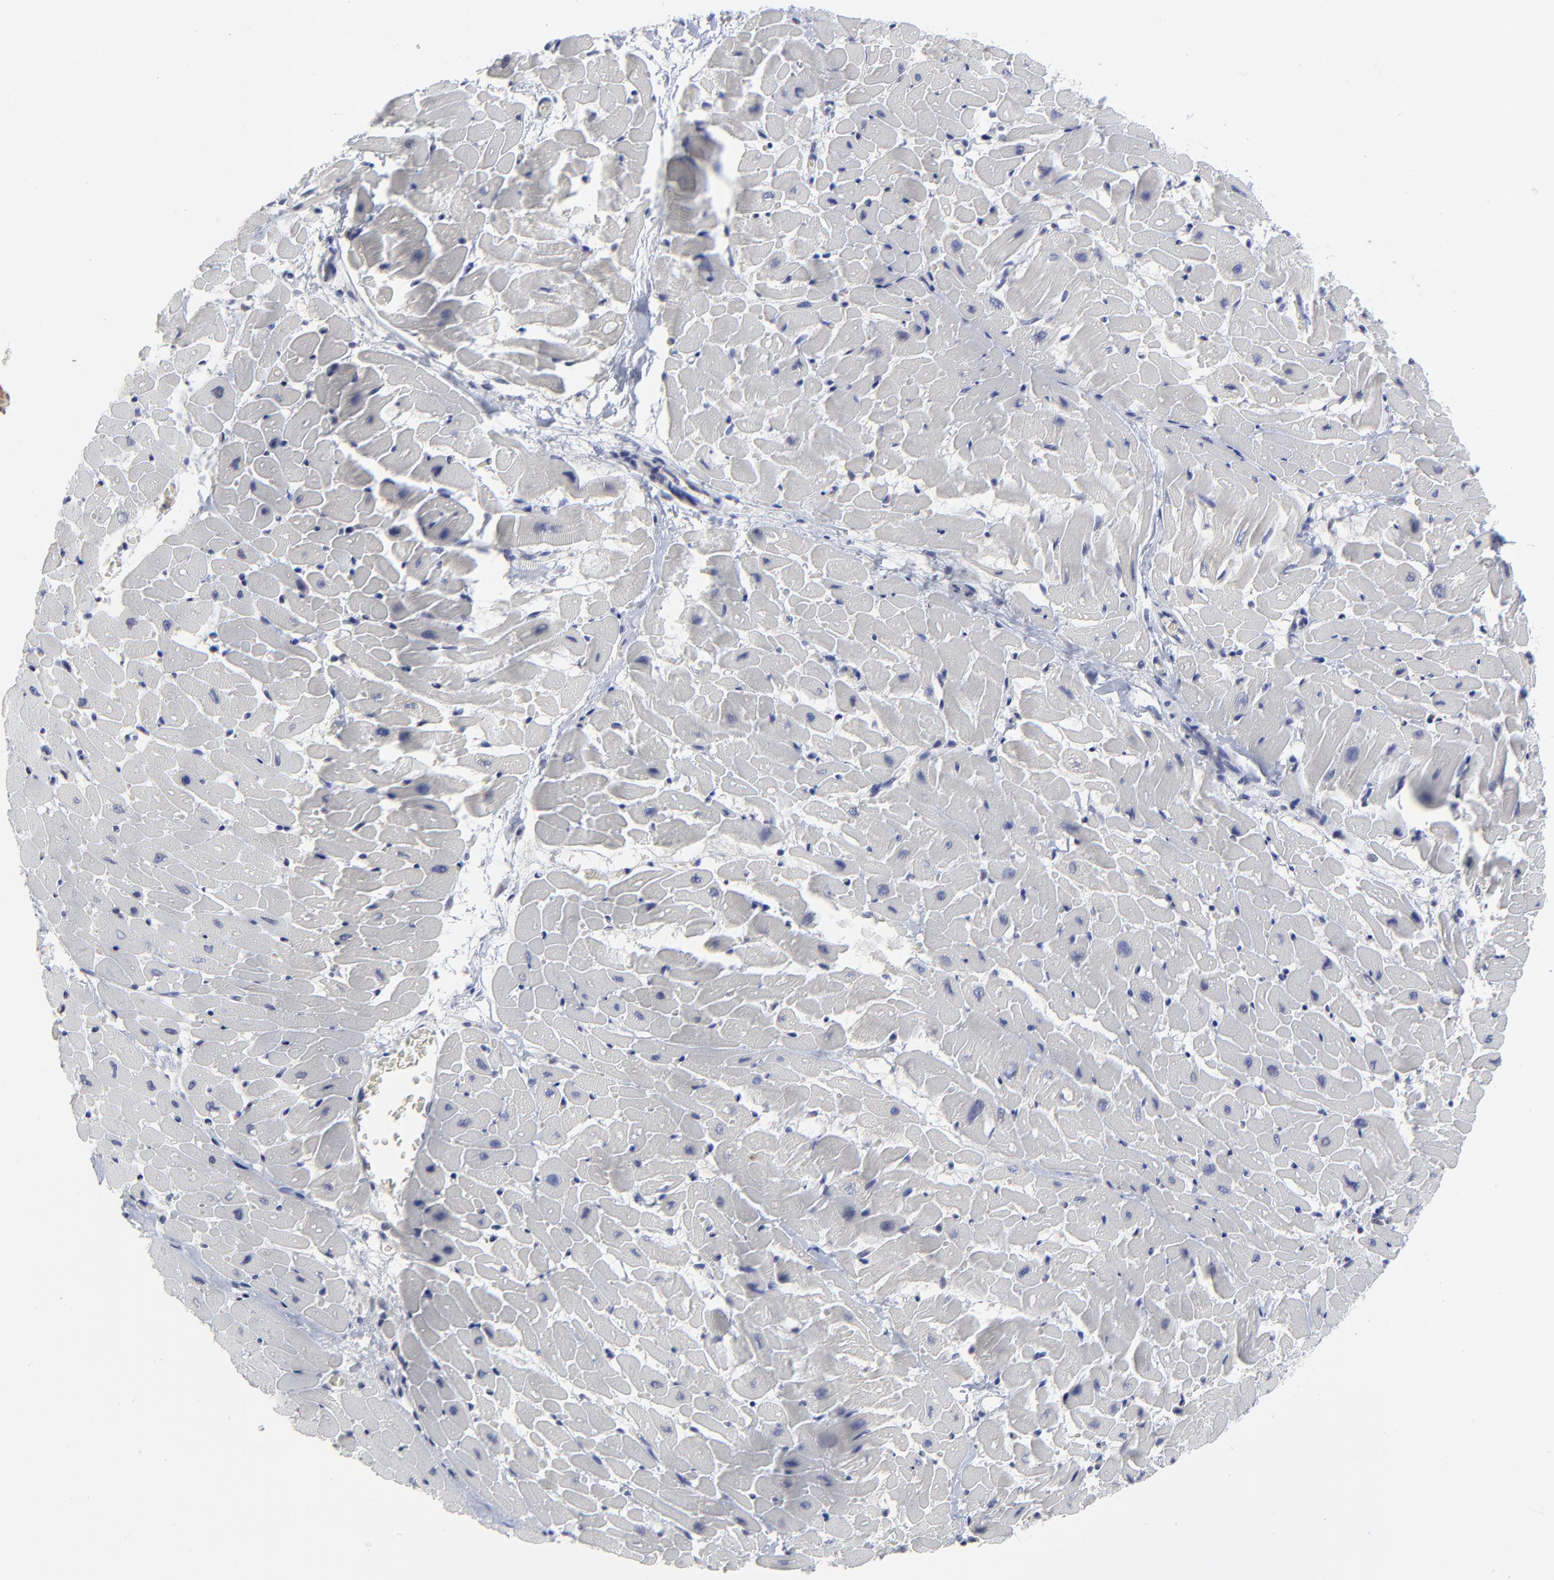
{"staining": {"intensity": "negative", "quantity": "none", "location": "none"}, "tissue": "heart muscle", "cell_type": "Cardiomyocytes", "image_type": "normal", "snomed": [{"axis": "morphology", "description": "Normal tissue, NOS"}, {"axis": "topography", "description": "Heart"}], "caption": "Immunohistochemistry (IHC) of normal heart muscle reveals no staining in cardiomyocytes.", "gene": "CASP3", "patient": {"sex": "male", "age": 45}}